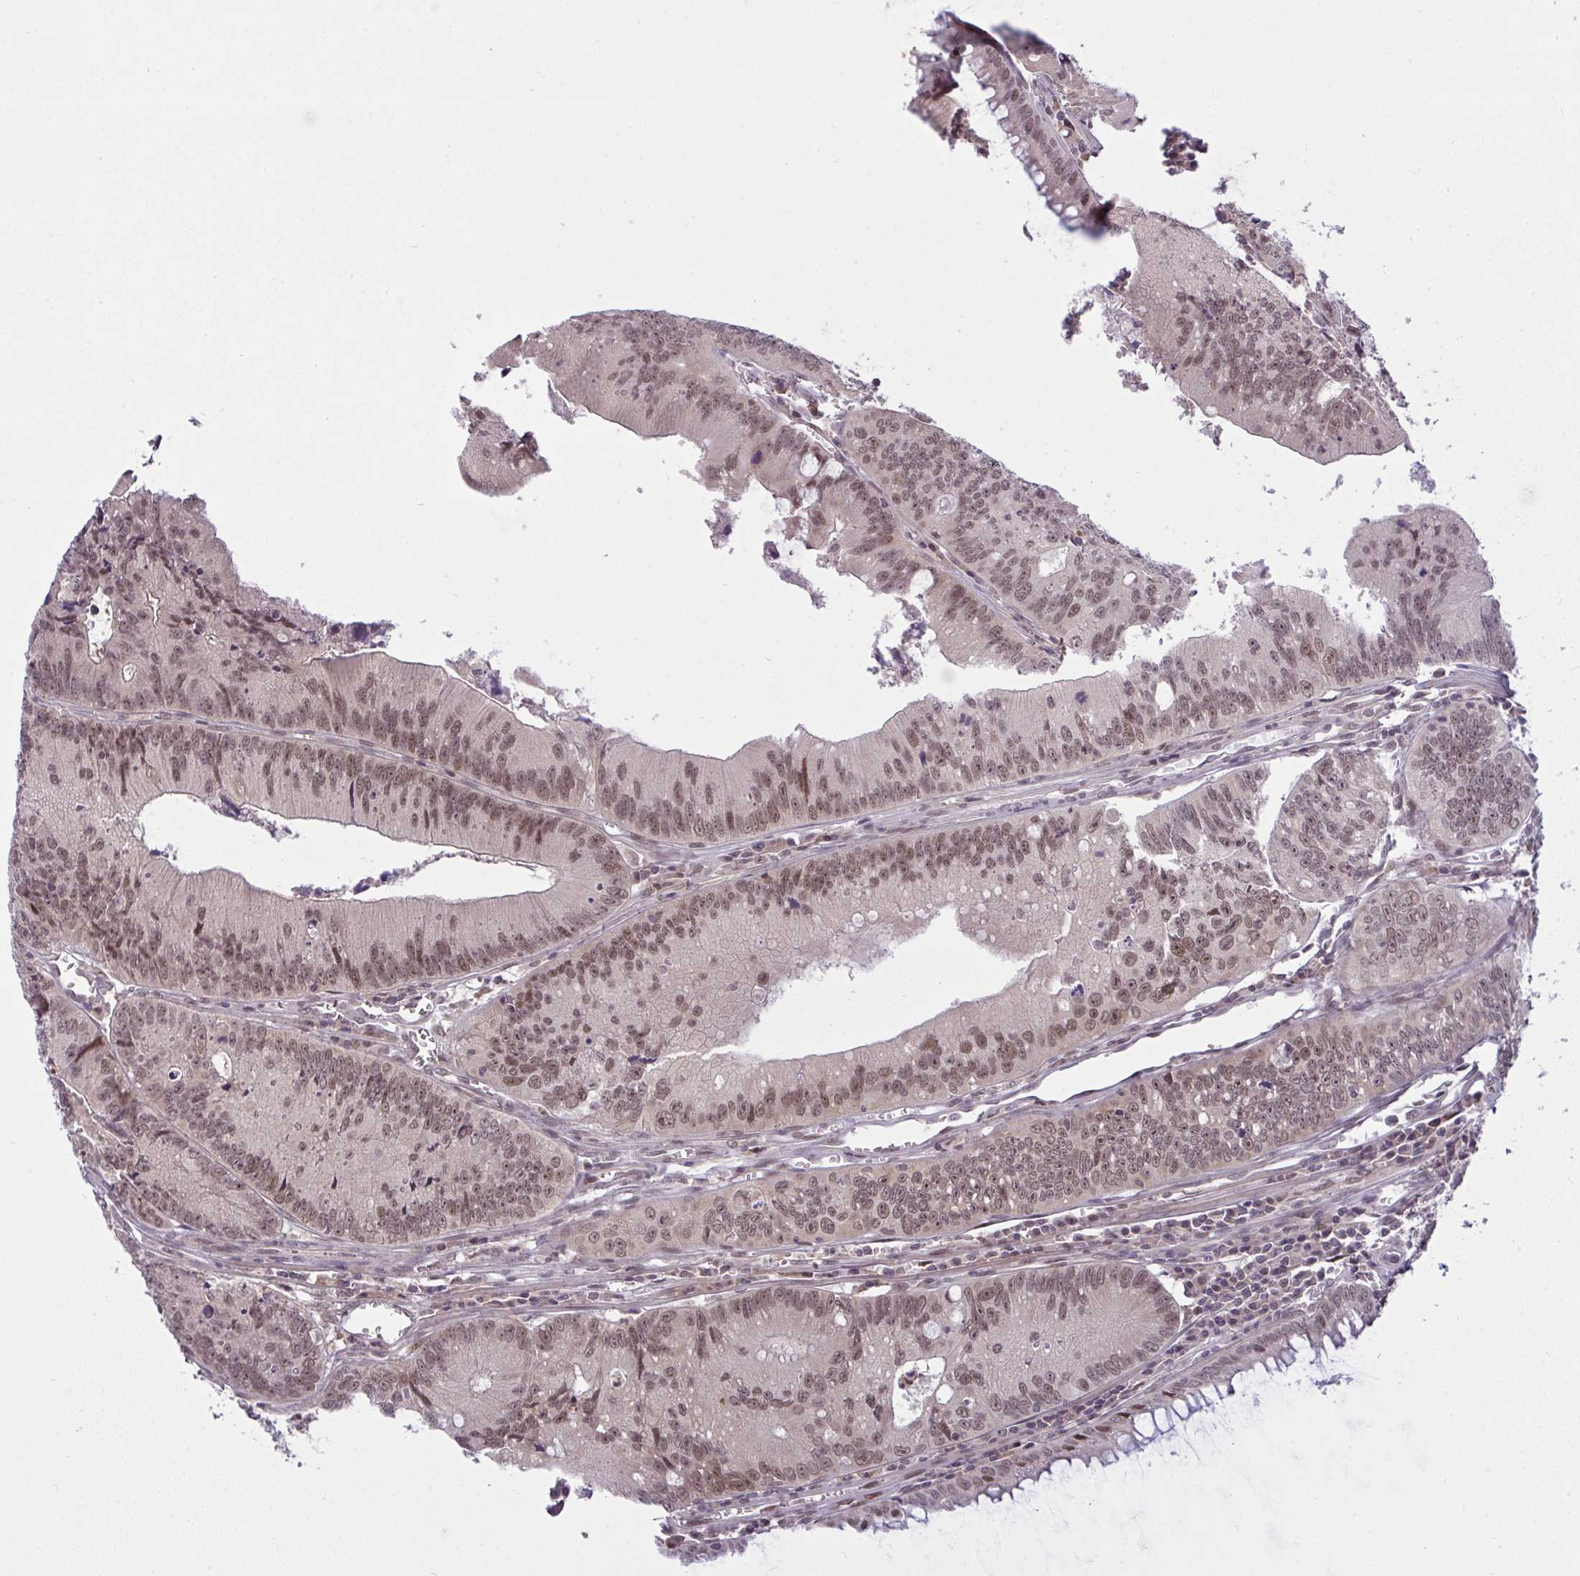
{"staining": {"intensity": "moderate", "quantity": ">75%", "location": "nuclear"}, "tissue": "colorectal cancer", "cell_type": "Tumor cells", "image_type": "cancer", "snomed": [{"axis": "morphology", "description": "Adenocarcinoma, NOS"}, {"axis": "topography", "description": "Rectum"}], "caption": "Immunohistochemical staining of human colorectal cancer (adenocarcinoma) exhibits moderate nuclear protein expression in about >75% of tumor cells. (brown staining indicates protein expression, while blue staining denotes nuclei).", "gene": "KLF2", "patient": {"sex": "female", "age": 81}}